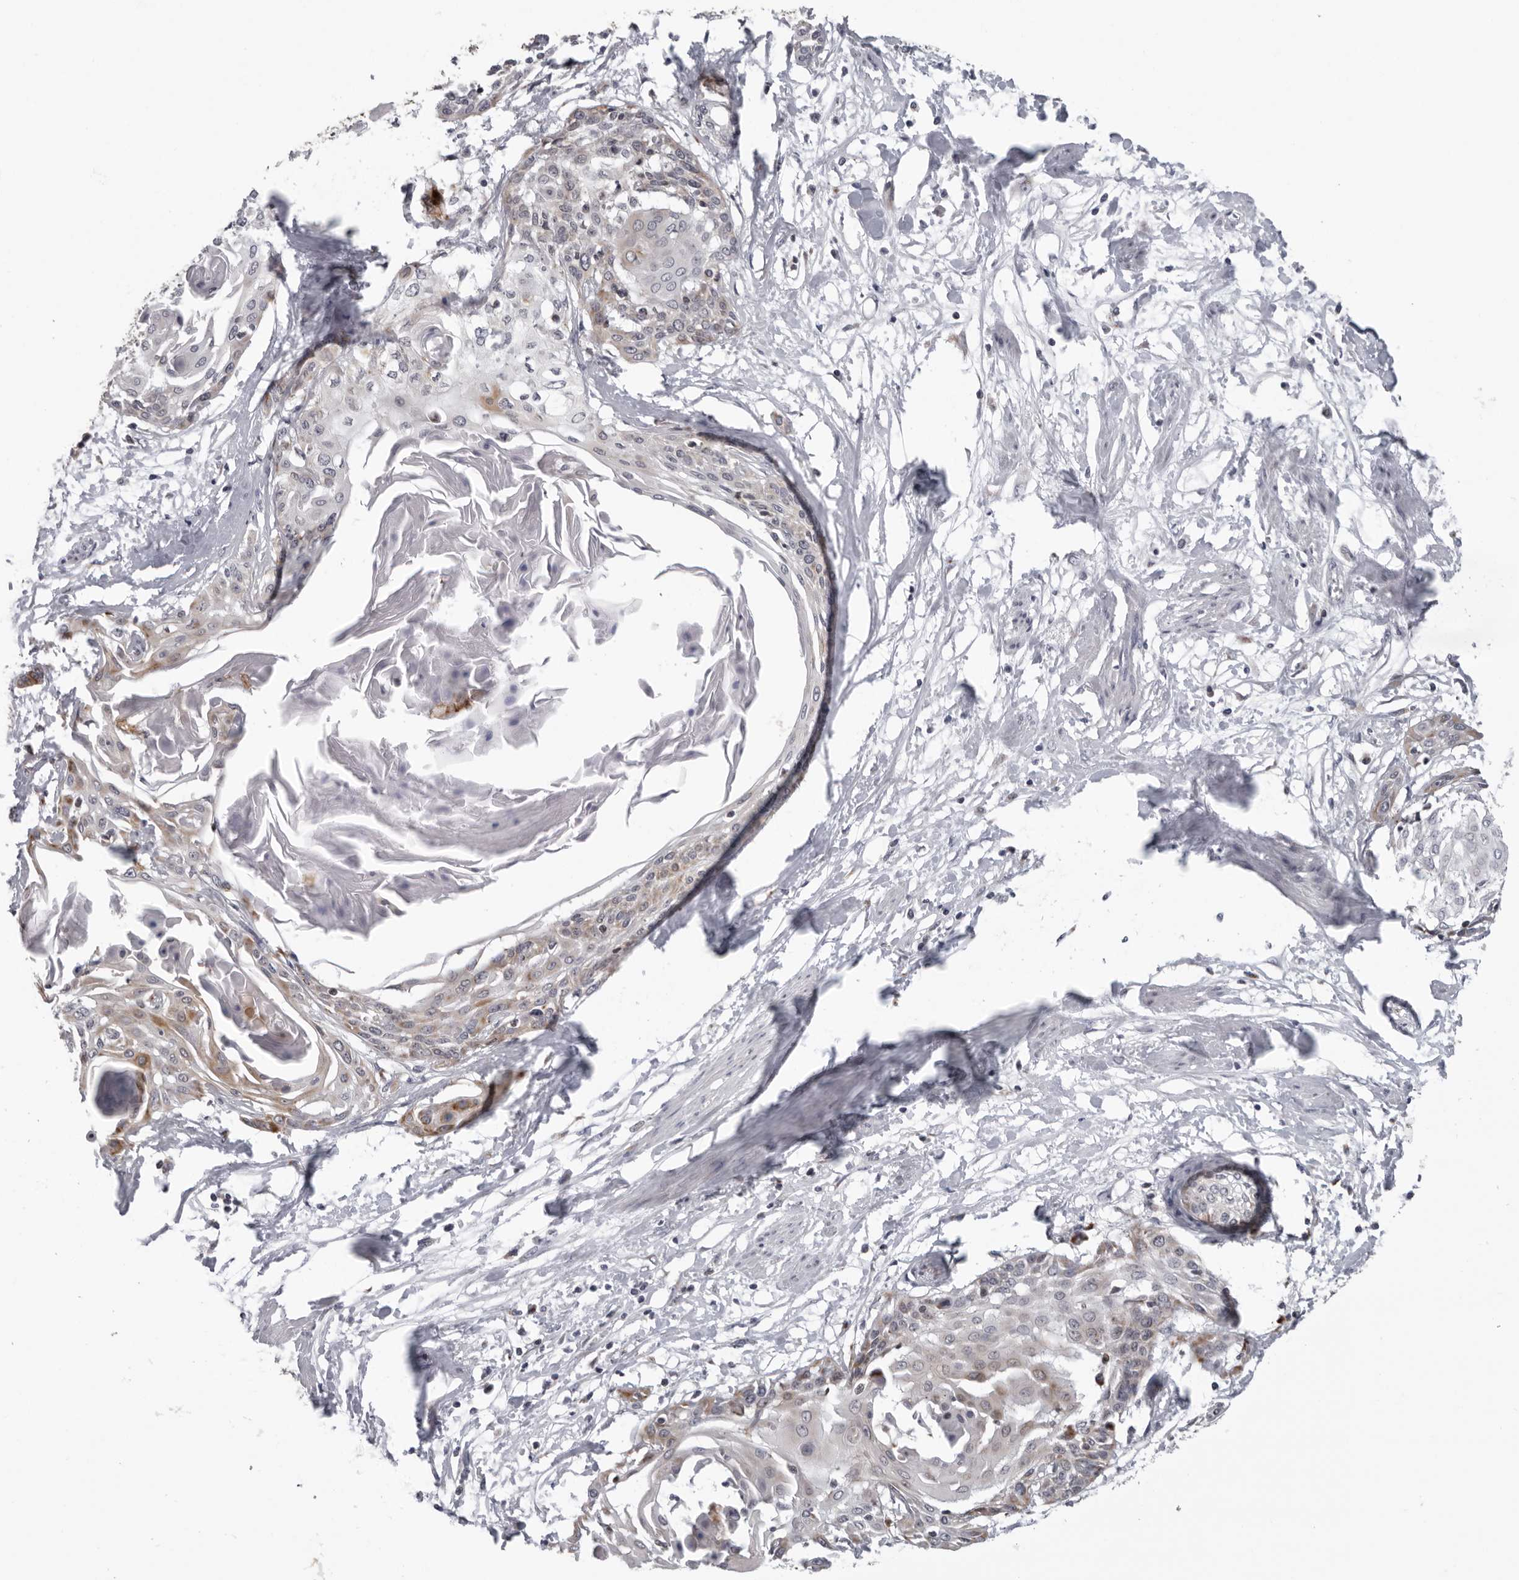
{"staining": {"intensity": "weak", "quantity": "25%-75%", "location": "cytoplasmic/membranous"}, "tissue": "cervical cancer", "cell_type": "Tumor cells", "image_type": "cancer", "snomed": [{"axis": "morphology", "description": "Squamous cell carcinoma, NOS"}, {"axis": "topography", "description": "Cervix"}], "caption": "Squamous cell carcinoma (cervical) stained for a protein (brown) exhibits weak cytoplasmic/membranous positive expression in about 25%-75% of tumor cells.", "gene": "CPT2", "patient": {"sex": "female", "age": 57}}